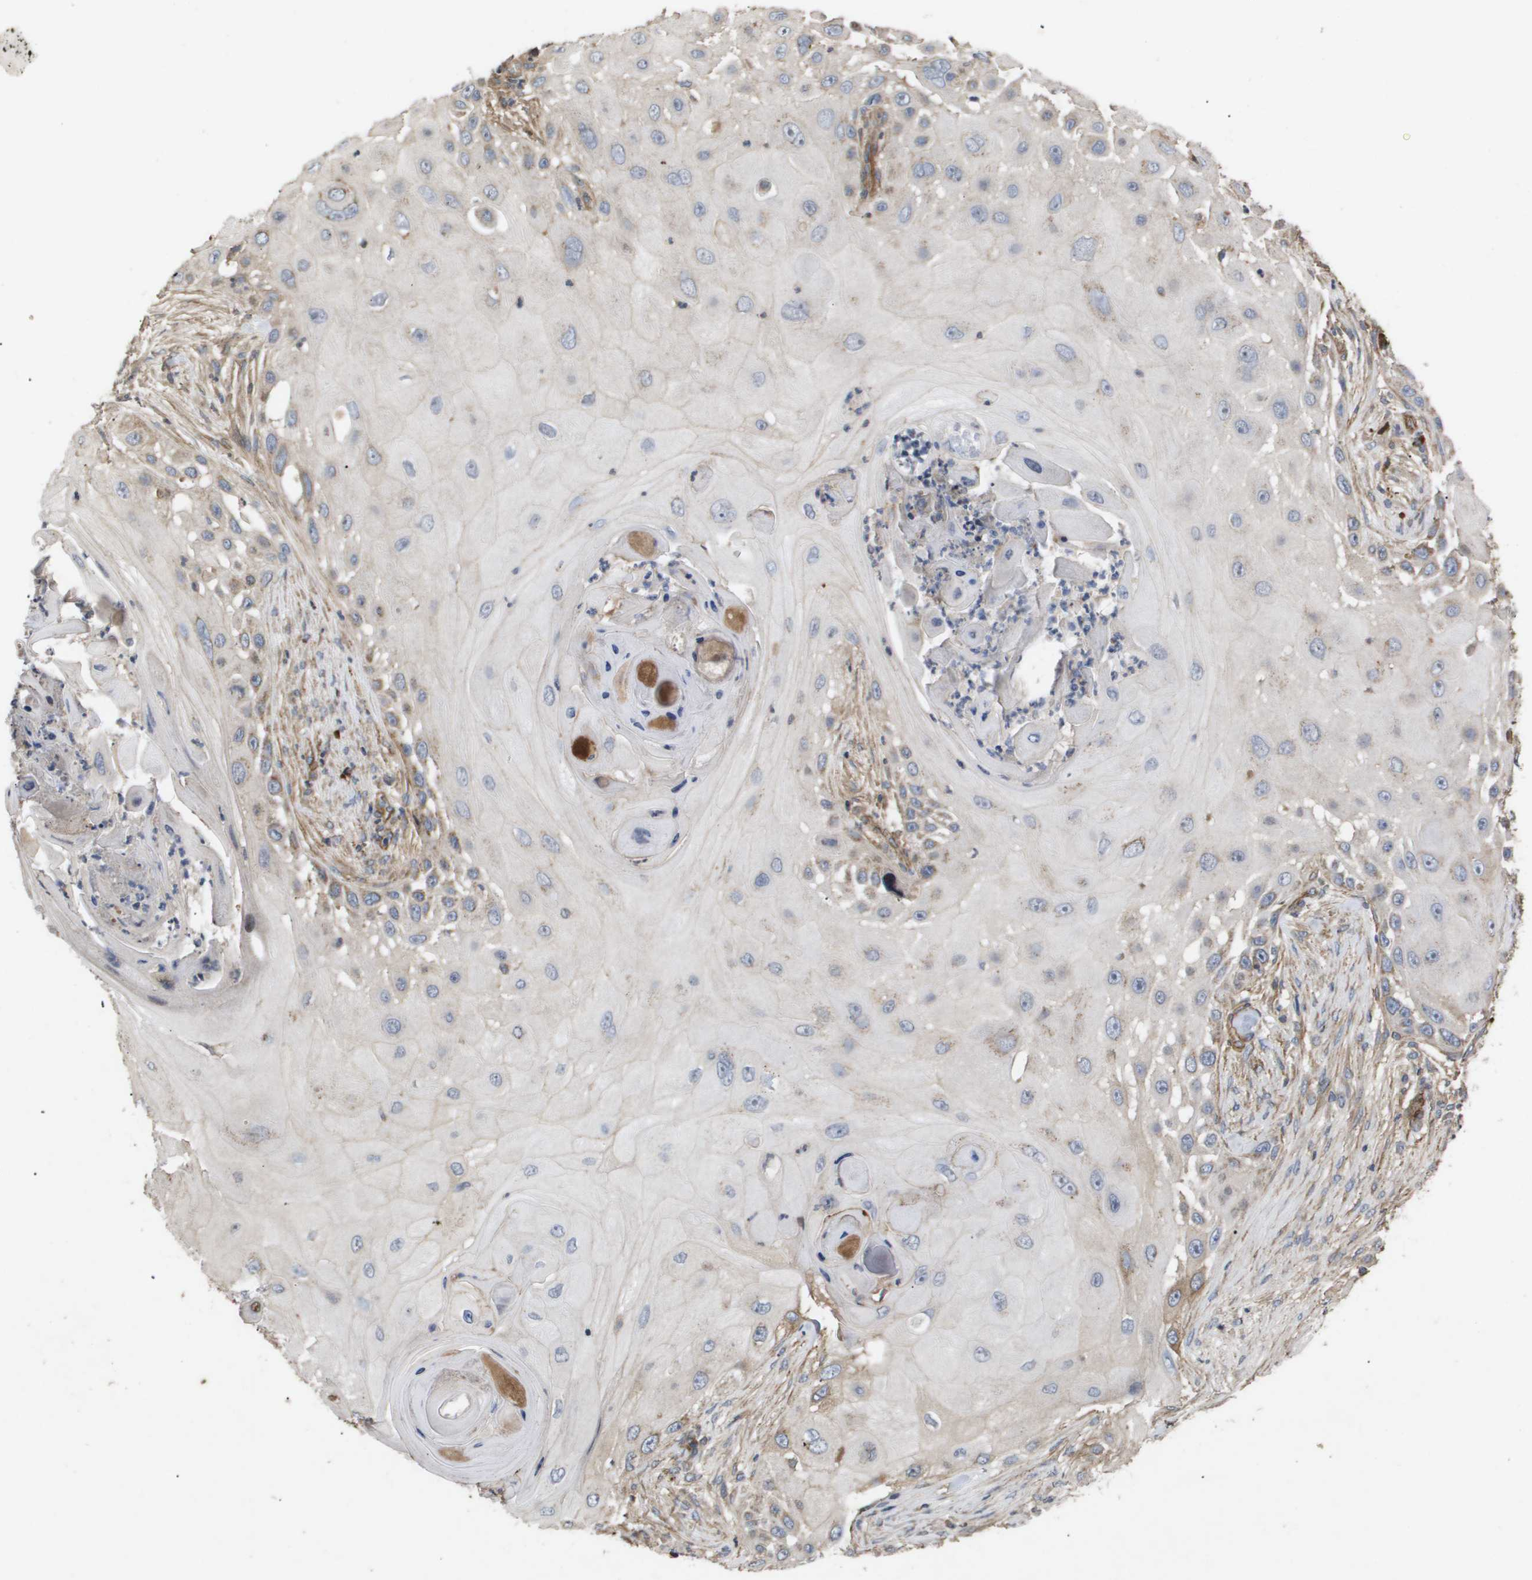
{"staining": {"intensity": "weak", "quantity": "<25%", "location": "cytoplasmic/membranous"}, "tissue": "skin cancer", "cell_type": "Tumor cells", "image_type": "cancer", "snomed": [{"axis": "morphology", "description": "Squamous cell carcinoma, NOS"}, {"axis": "topography", "description": "Skin"}], "caption": "Immunohistochemistry (IHC) of human skin cancer exhibits no expression in tumor cells.", "gene": "TNS1", "patient": {"sex": "female", "age": 44}}